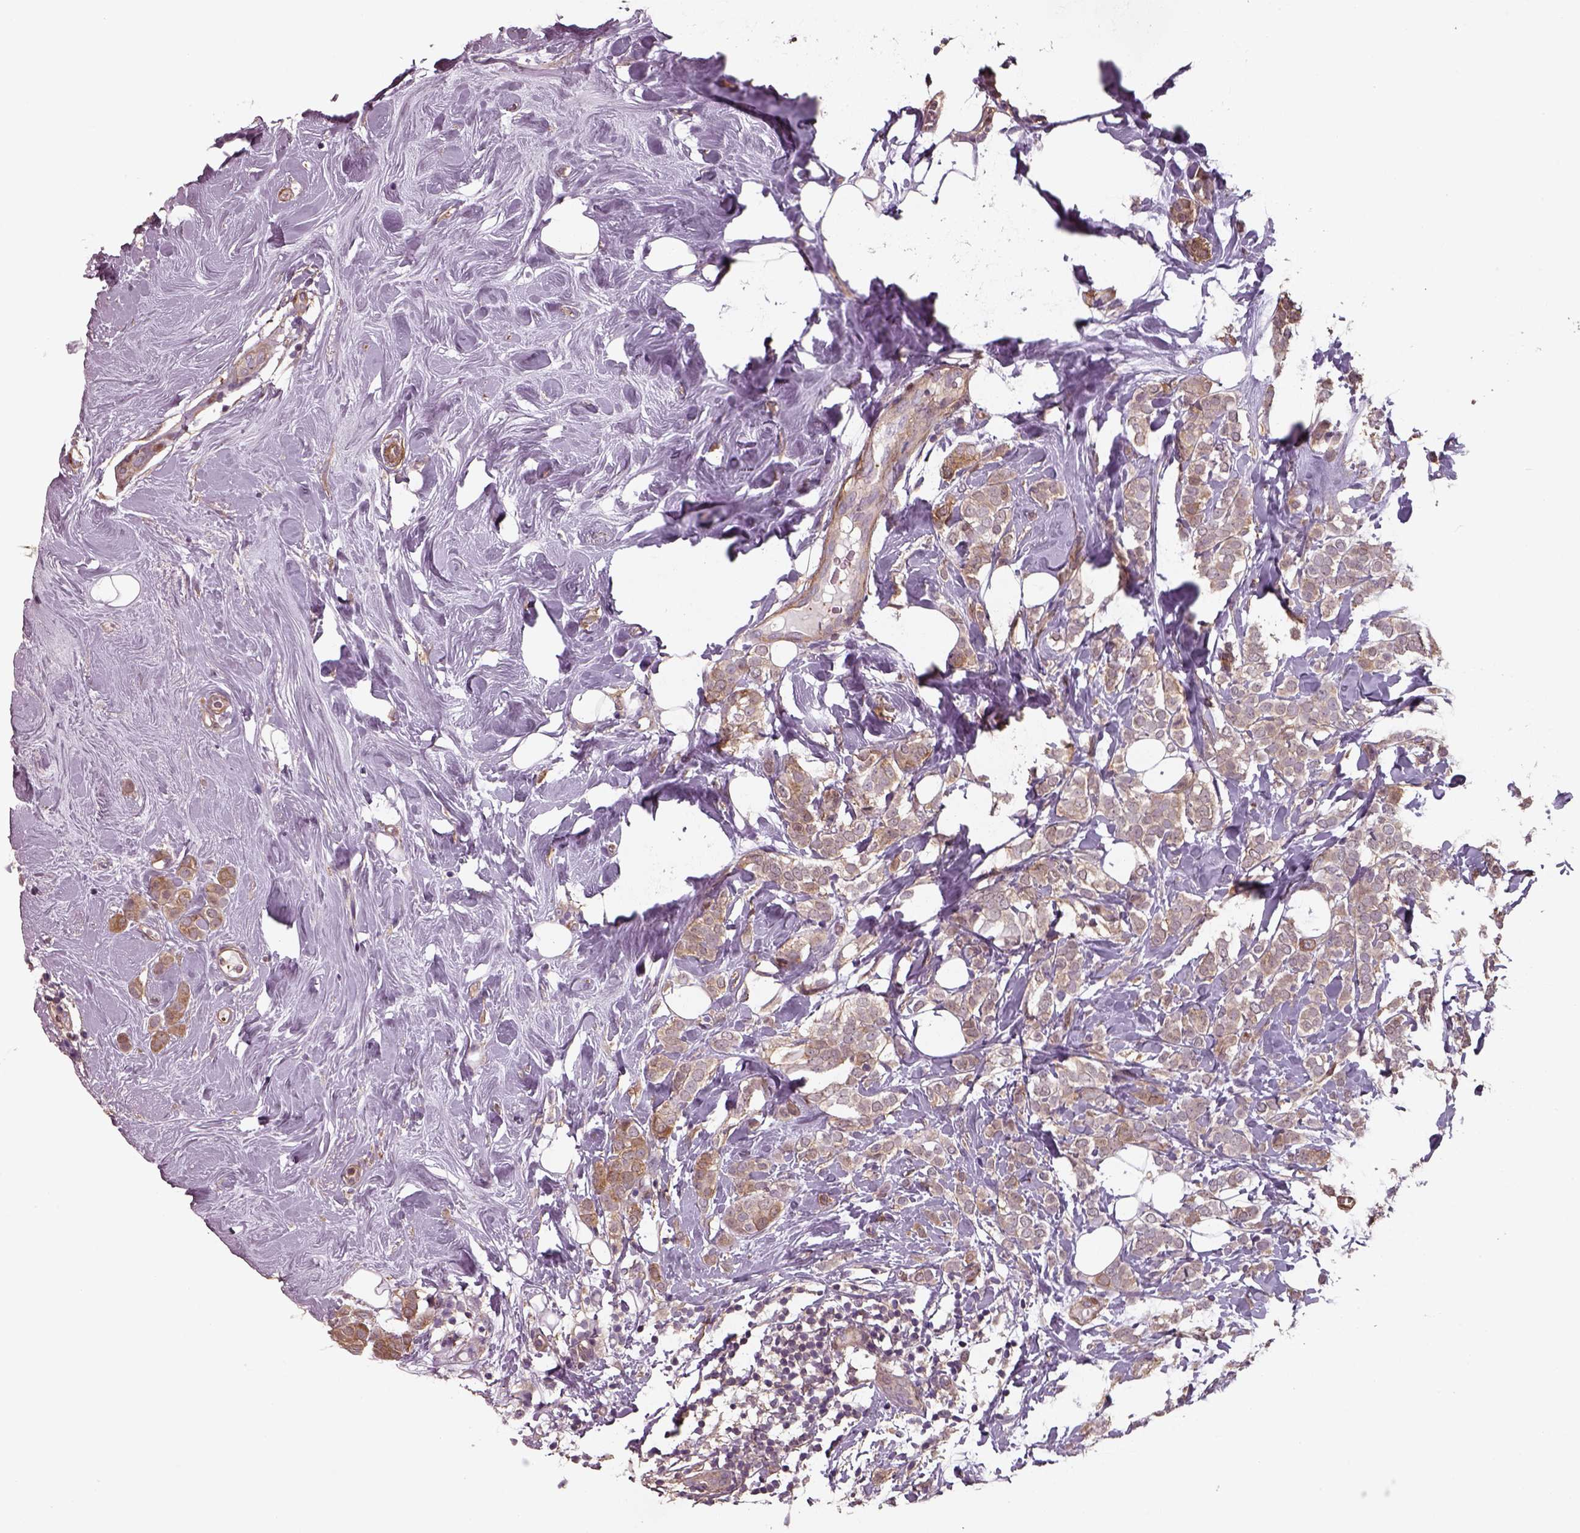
{"staining": {"intensity": "moderate", "quantity": "<25%", "location": "cytoplasmic/membranous"}, "tissue": "breast cancer", "cell_type": "Tumor cells", "image_type": "cancer", "snomed": [{"axis": "morphology", "description": "Lobular carcinoma"}, {"axis": "topography", "description": "Breast"}], "caption": "IHC staining of lobular carcinoma (breast), which shows low levels of moderate cytoplasmic/membranous expression in about <25% of tumor cells indicating moderate cytoplasmic/membranous protein positivity. The staining was performed using DAB (3,3'-diaminobenzidine) (brown) for protein detection and nuclei were counterstained in hematoxylin (blue).", "gene": "ISYNA1", "patient": {"sex": "female", "age": 49}}